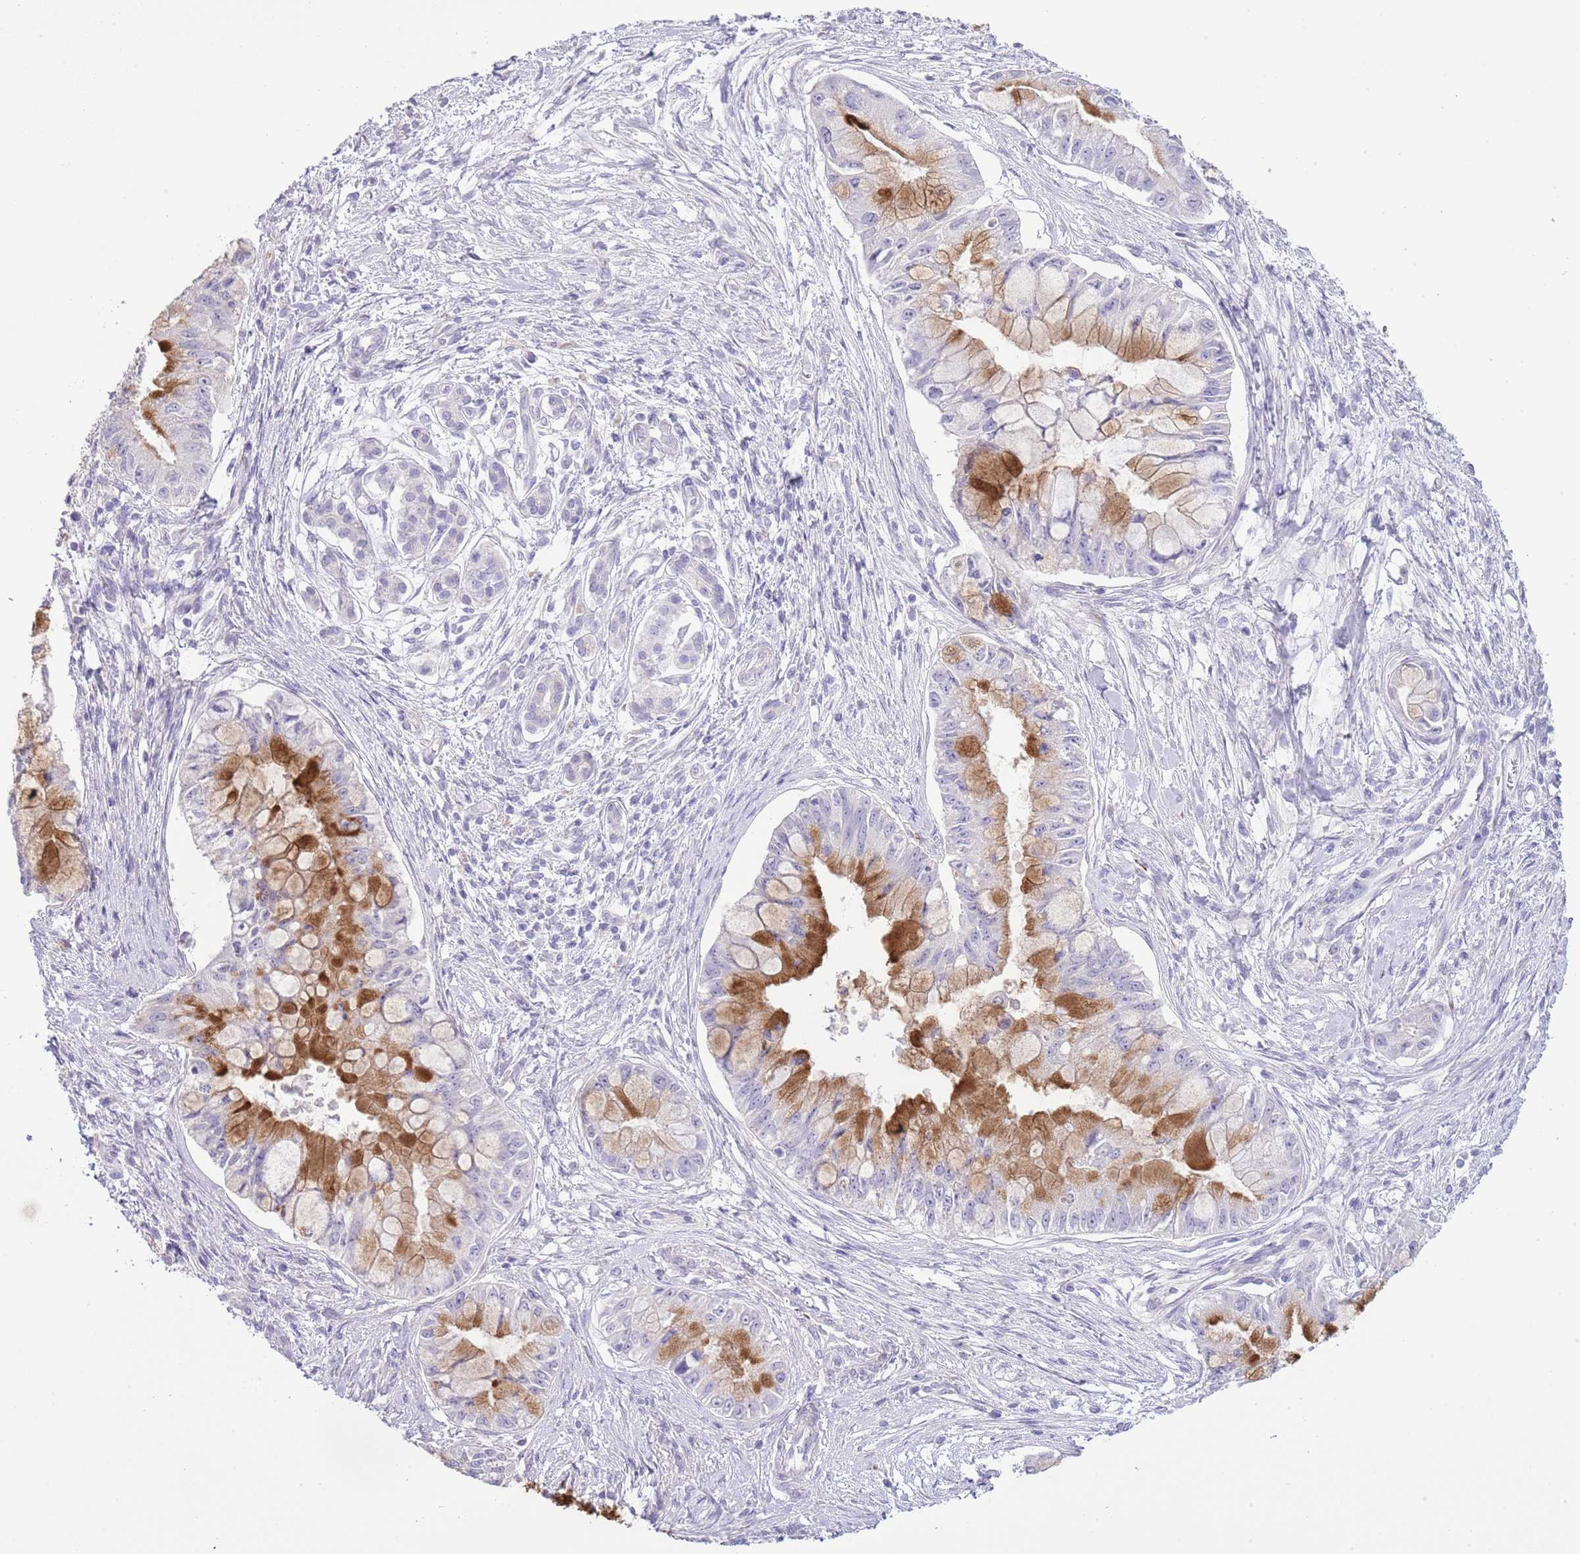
{"staining": {"intensity": "strong", "quantity": "25%-75%", "location": "cytoplasmic/membranous"}, "tissue": "pancreatic cancer", "cell_type": "Tumor cells", "image_type": "cancer", "snomed": [{"axis": "morphology", "description": "Adenocarcinoma, NOS"}, {"axis": "topography", "description": "Pancreas"}], "caption": "The histopathology image reveals staining of pancreatic adenocarcinoma, revealing strong cytoplasmic/membranous protein staining (brown color) within tumor cells. (Stains: DAB in brown, nuclei in blue, Microscopy: brightfield microscopy at high magnification).", "gene": "OR2Z1", "patient": {"sex": "male", "age": 48}}